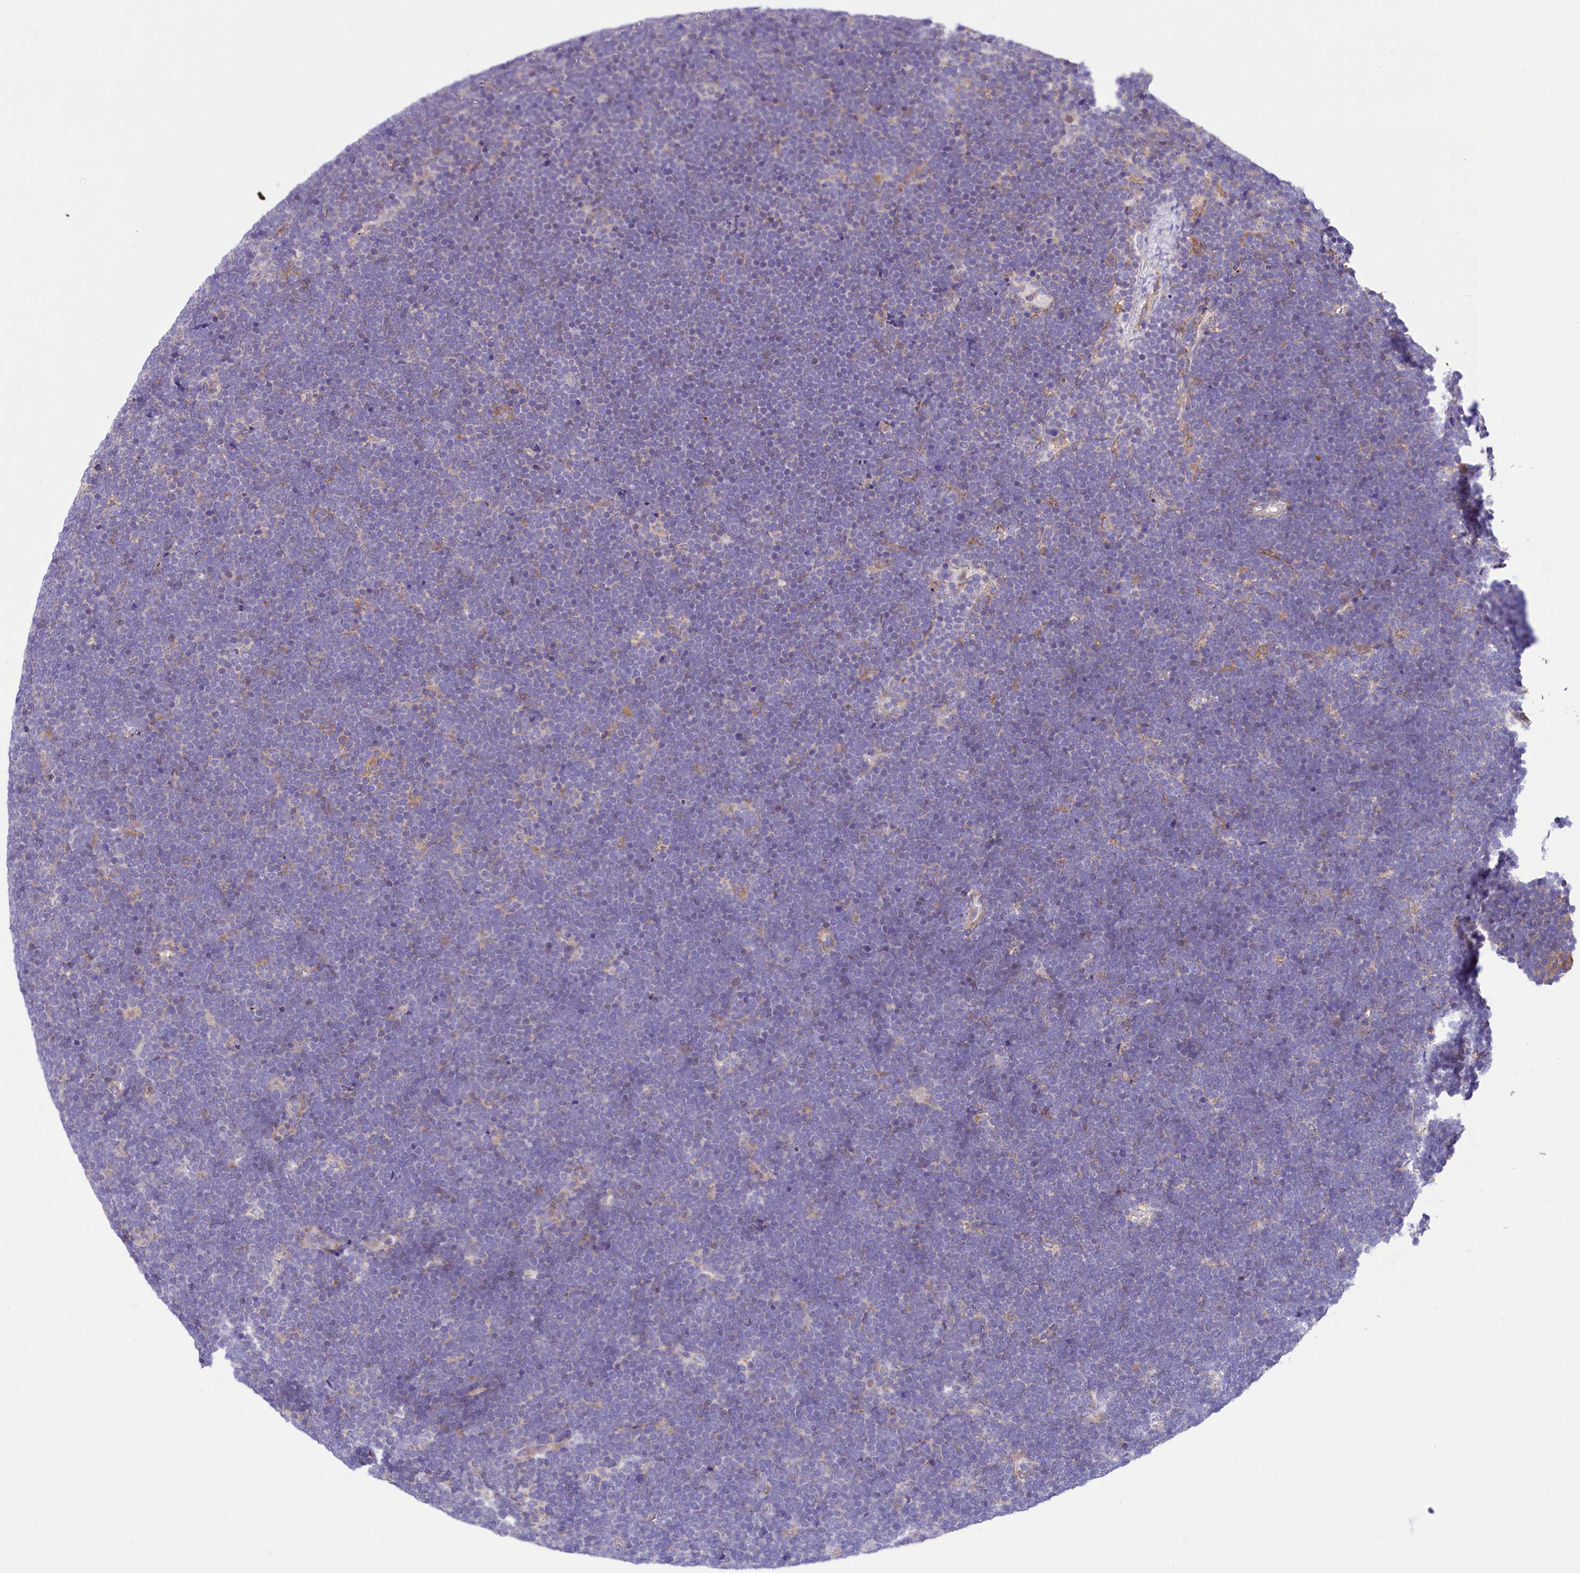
{"staining": {"intensity": "negative", "quantity": "none", "location": "none"}, "tissue": "lymphoma", "cell_type": "Tumor cells", "image_type": "cancer", "snomed": [{"axis": "morphology", "description": "Malignant lymphoma, non-Hodgkin's type, High grade"}, {"axis": "topography", "description": "Lymph node"}], "caption": "There is no significant staining in tumor cells of lymphoma.", "gene": "CORO7-PAM16", "patient": {"sex": "male", "age": 13}}